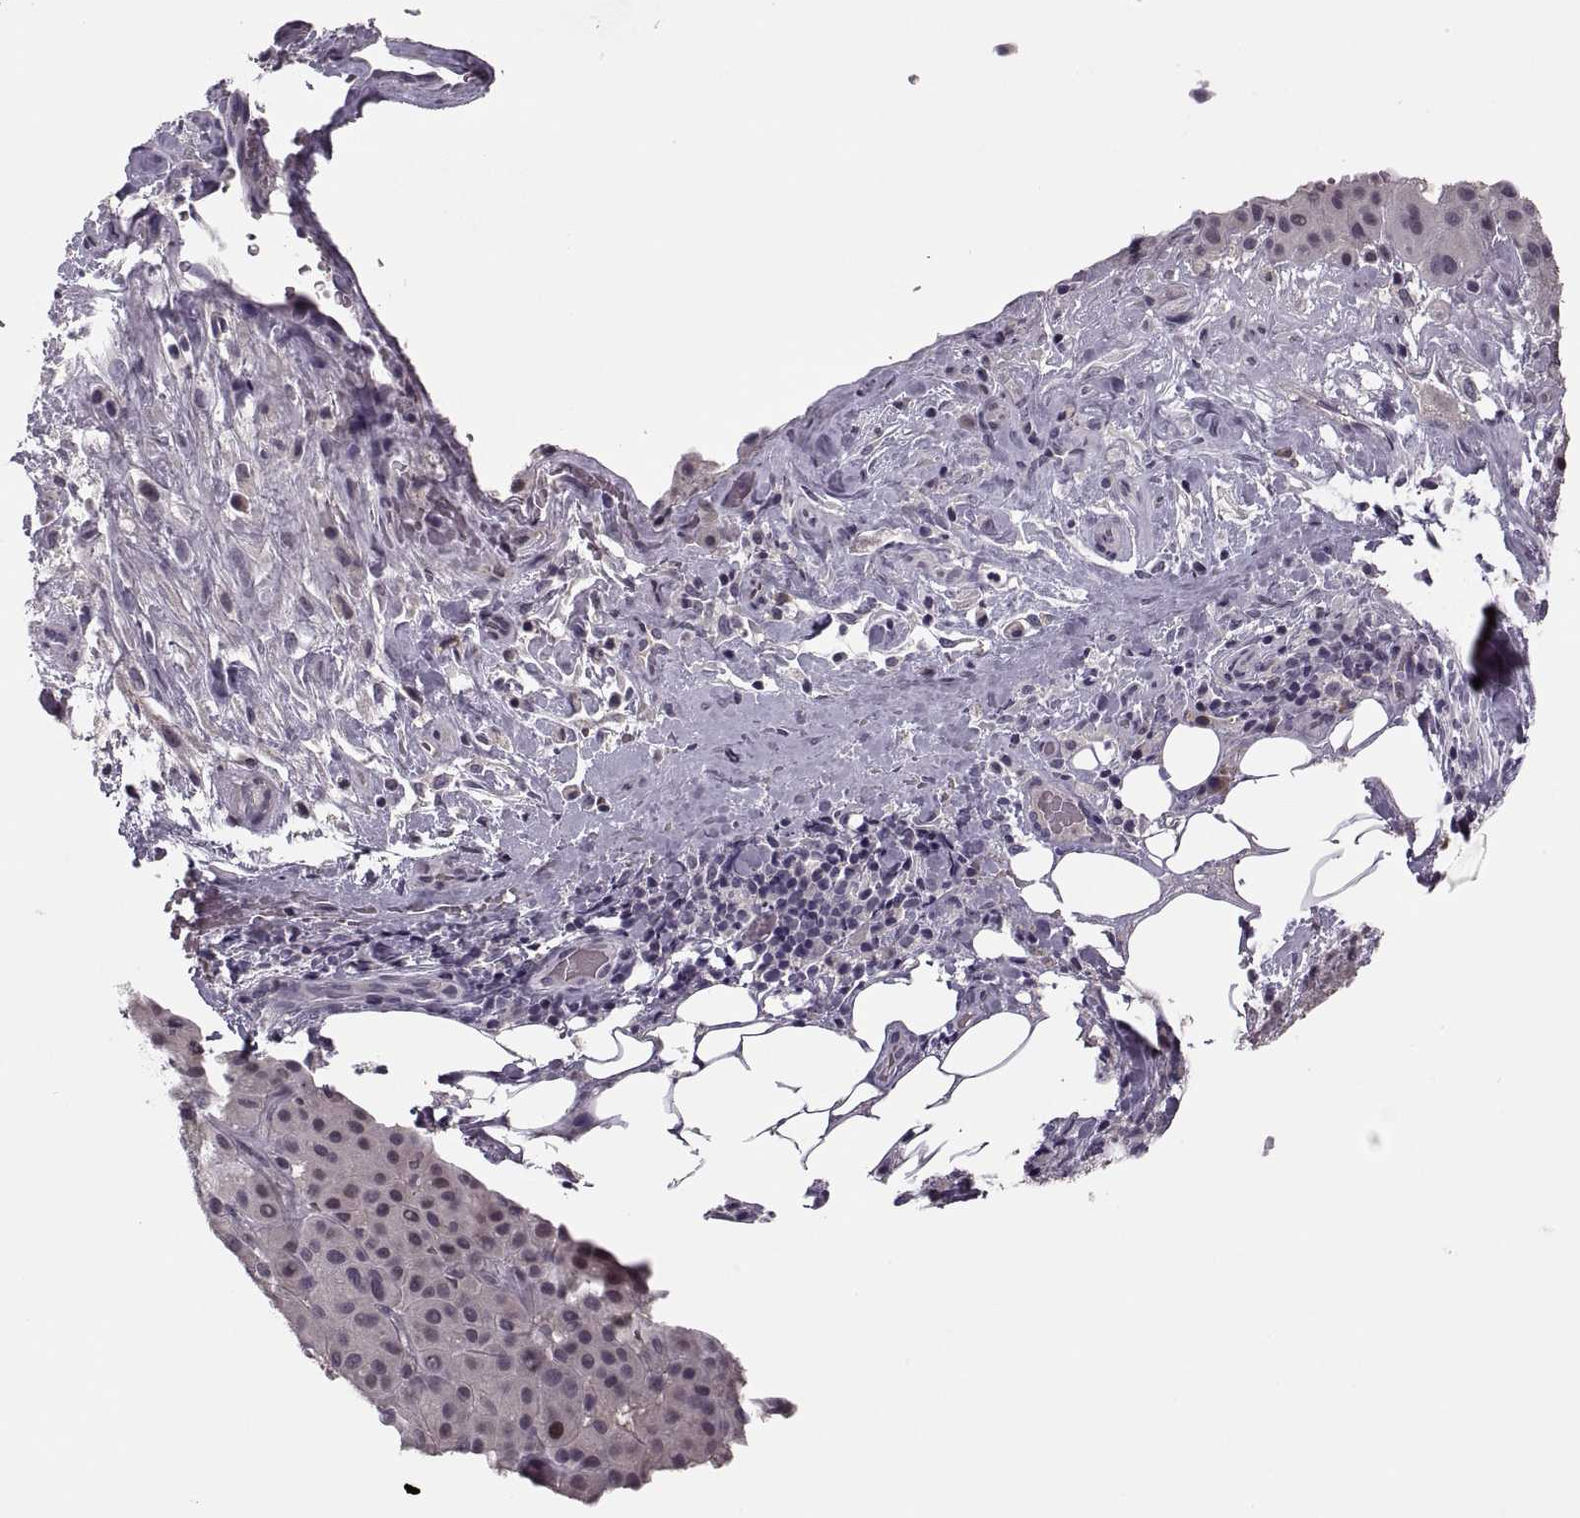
{"staining": {"intensity": "negative", "quantity": "none", "location": "none"}, "tissue": "melanoma", "cell_type": "Tumor cells", "image_type": "cancer", "snomed": [{"axis": "morphology", "description": "Malignant melanoma, Metastatic site"}, {"axis": "topography", "description": "Smooth muscle"}], "caption": "An image of melanoma stained for a protein displays no brown staining in tumor cells.", "gene": "CACNA1F", "patient": {"sex": "male", "age": 41}}